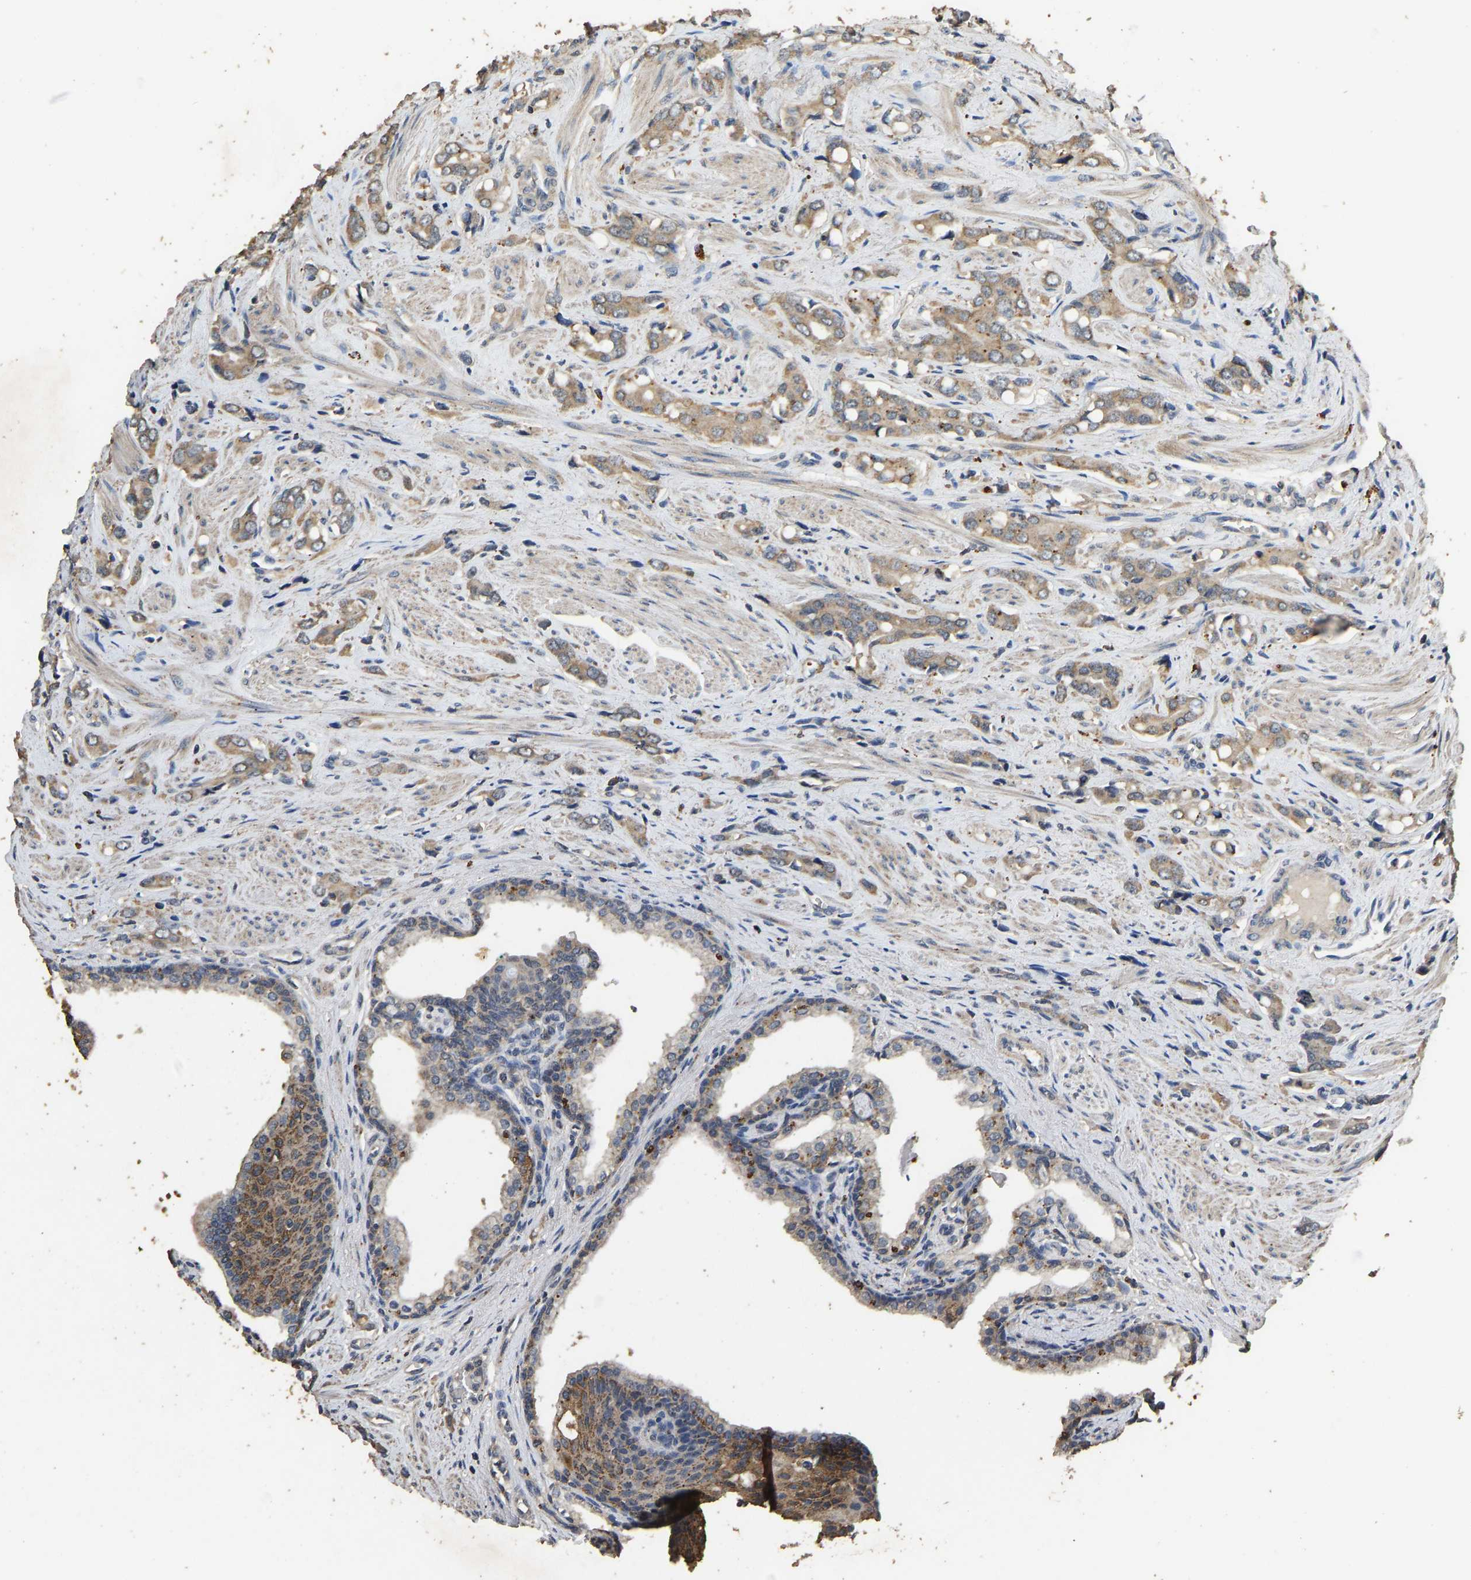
{"staining": {"intensity": "moderate", "quantity": ">75%", "location": "cytoplasmic/membranous"}, "tissue": "prostate cancer", "cell_type": "Tumor cells", "image_type": "cancer", "snomed": [{"axis": "morphology", "description": "Adenocarcinoma, High grade"}, {"axis": "topography", "description": "Prostate"}], "caption": "A micrograph of prostate cancer stained for a protein shows moderate cytoplasmic/membranous brown staining in tumor cells.", "gene": "CIDEC", "patient": {"sex": "male", "age": 52}}